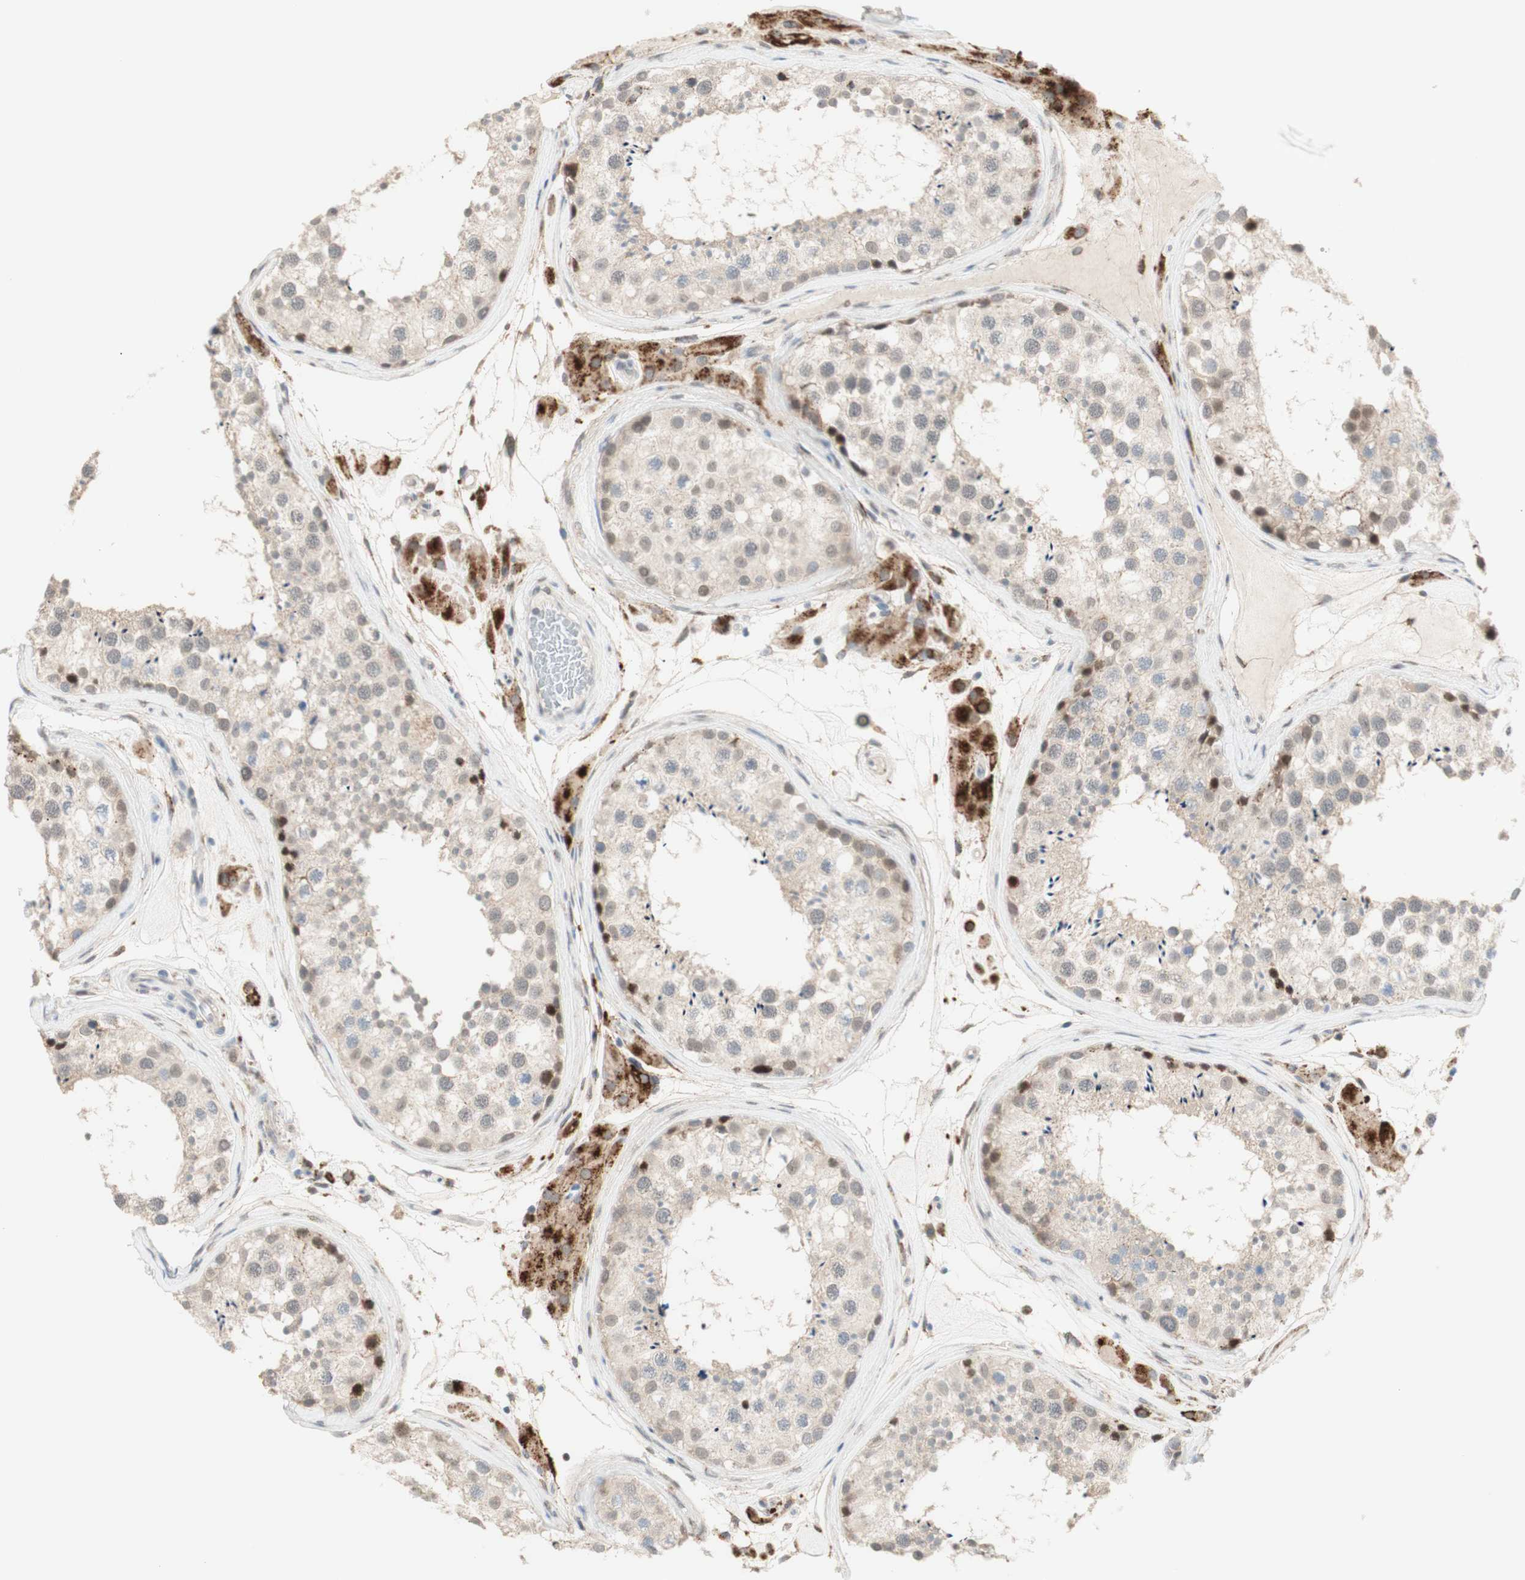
{"staining": {"intensity": "strong", "quantity": "<25%", "location": "cytoplasmic/membranous"}, "tissue": "testis", "cell_type": "Cells in seminiferous ducts", "image_type": "normal", "snomed": [{"axis": "morphology", "description": "Normal tissue, NOS"}, {"axis": "topography", "description": "Testis"}], "caption": "Immunohistochemical staining of normal testis demonstrates <25% levels of strong cytoplasmic/membranous protein staining in approximately <25% of cells in seminiferous ducts. The protein of interest is shown in brown color, while the nuclei are stained blue.", "gene": "GAPT", "patient": {"sex": "male", "age": 46}}